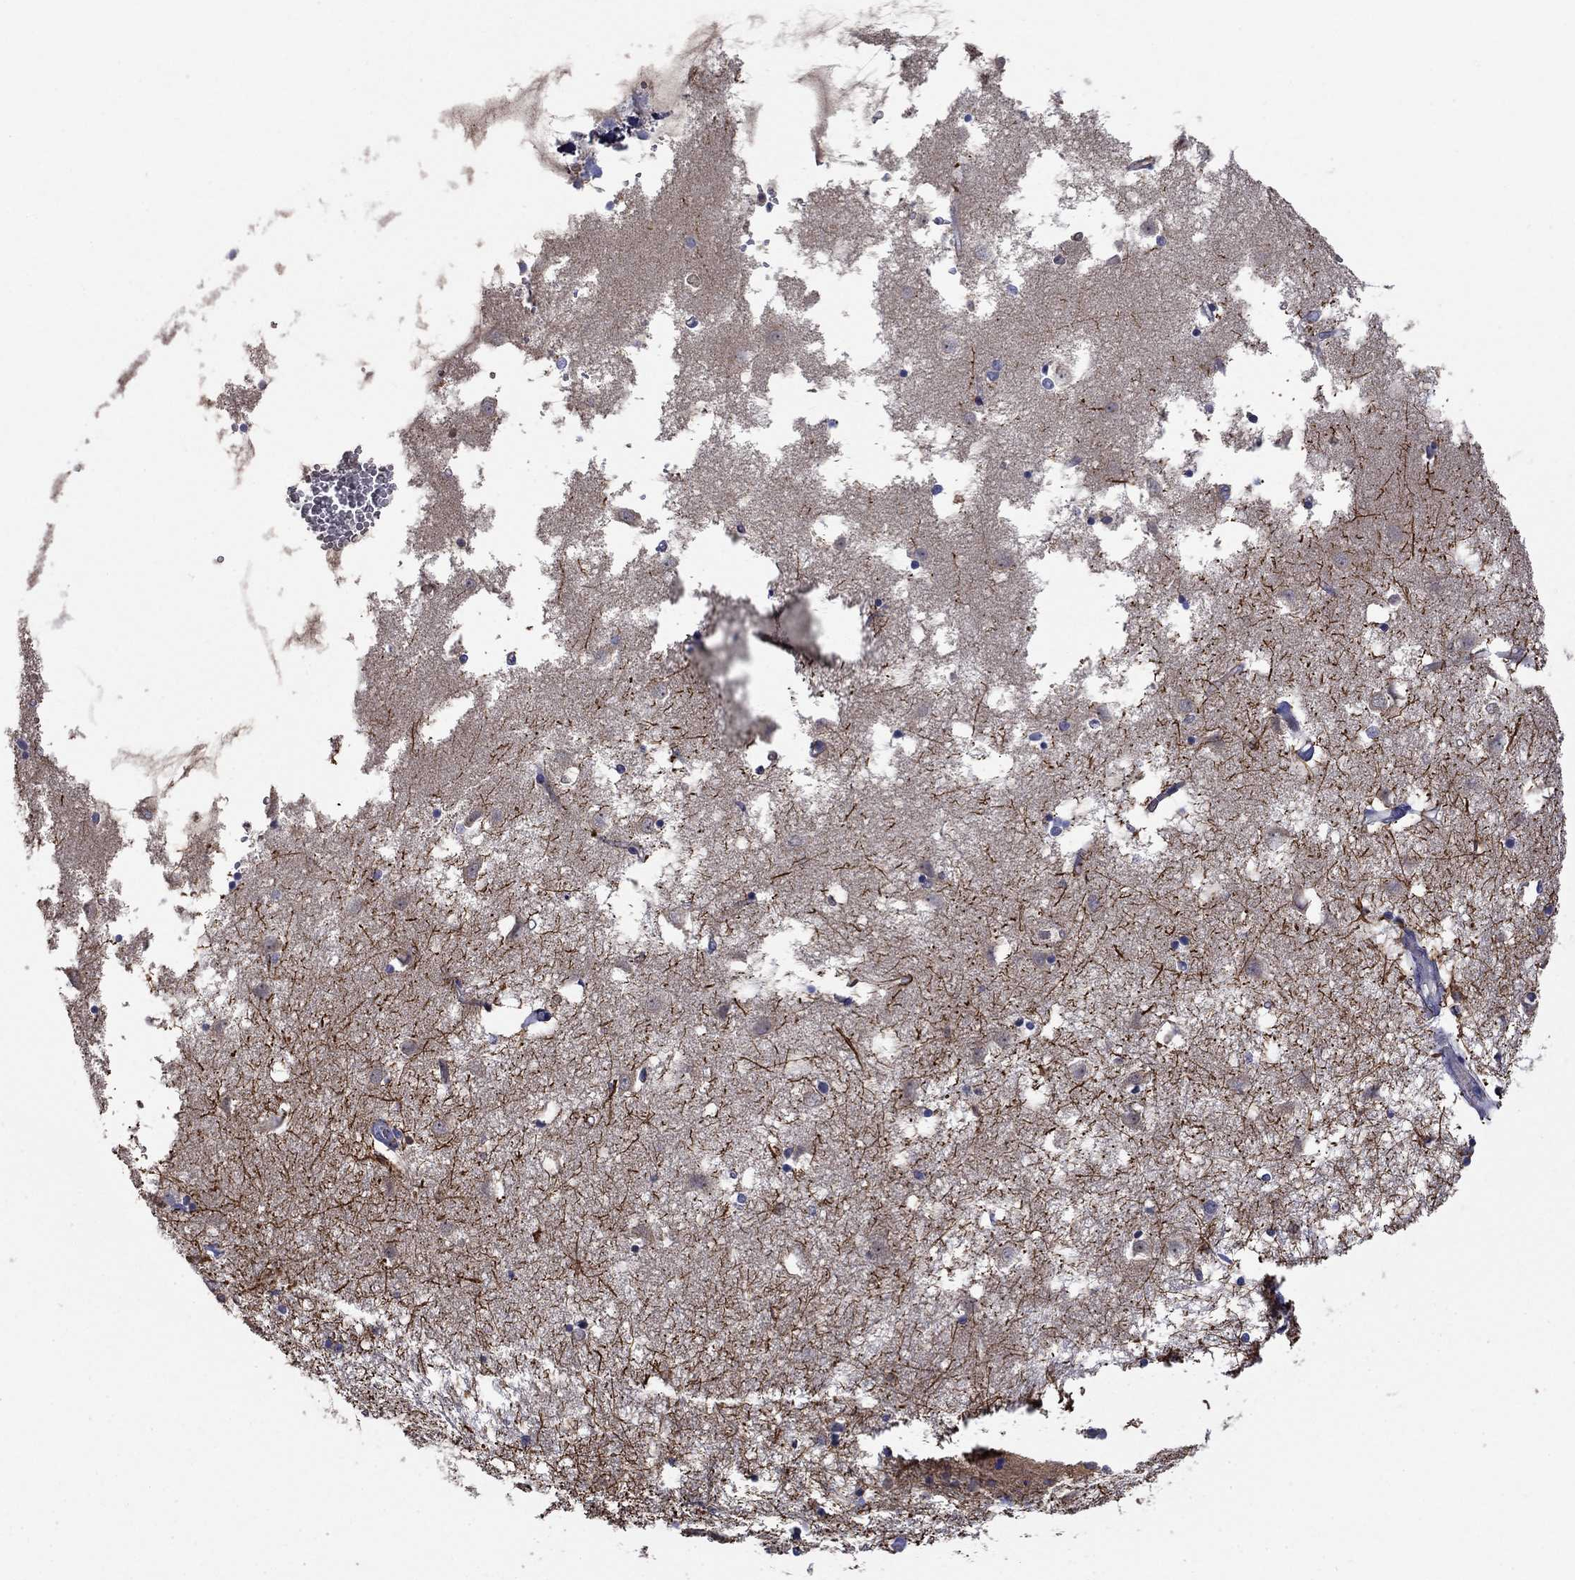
{"staining": {"intensity": "strong", "quantity": "<25%", "location": "cytoplasmic/membranous,nuclear"}, "tissue": "caudate", "cell_type": "Glial cells", "image_type": "normal", "snomed": [{"axis": "morphology", "description": "Normal tissue, NOS"}, {"axis": "topography", "description": "Lateral ventricle wall"}], "caption": "This micrograph displays IHC staining of unremarkable caudate, with medium strong cytoplasmic/membranous,nuclear staining in approximately <25% of glial cells.", "gene": "CAMKK2", "patient": {"sex": "male", "age": 54}}